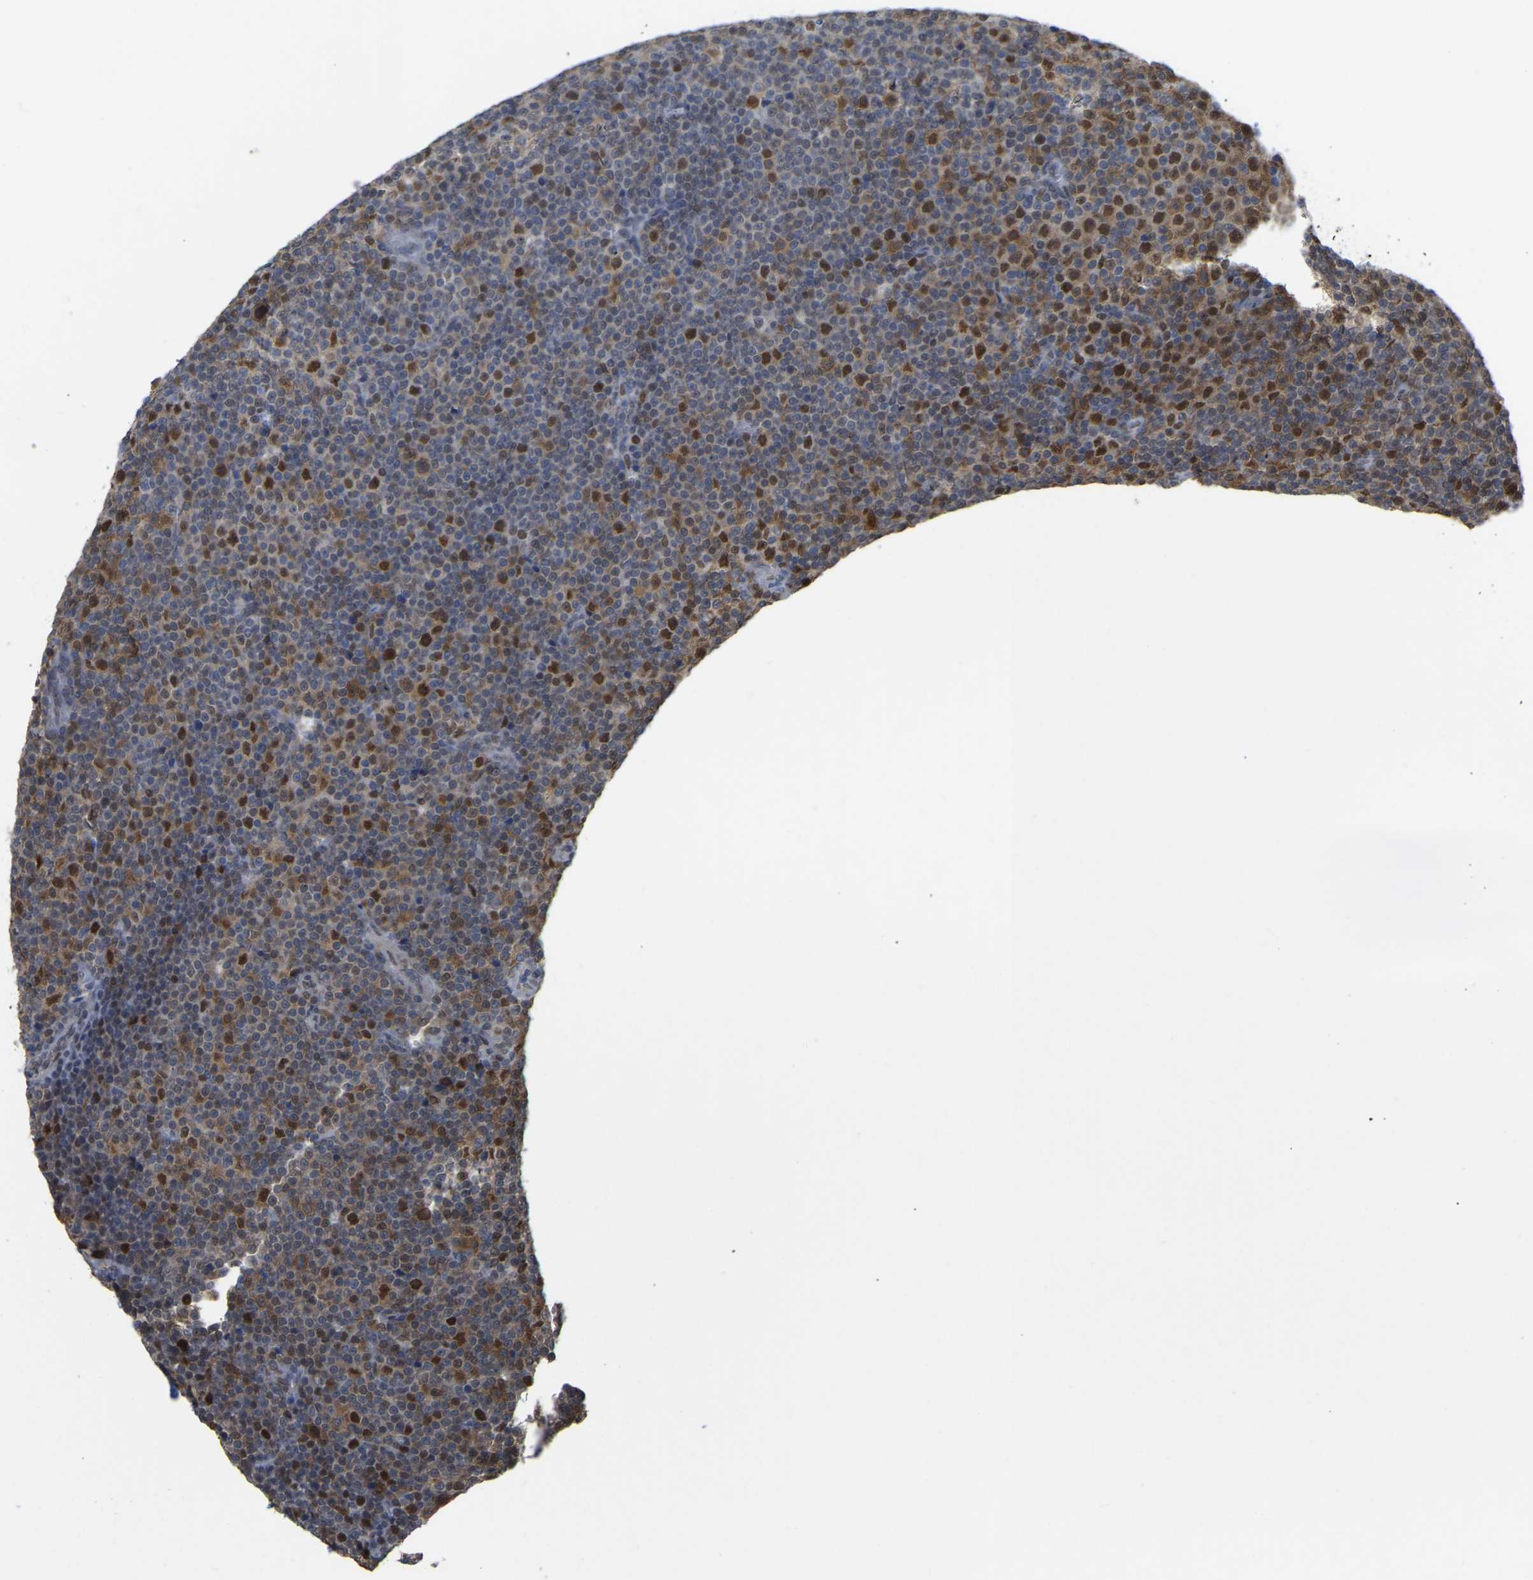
{"staining": {"intensity": "moderate", "quantity": "<25%", "location": "cytoplasmic/membranous,nuclear"}, "tissue": "lymphoma", "cell_type": "Tumor cells", "image_type": "cancer", "snomed": [{"axis": "morphology", "description": "Malignant lymphoma, non-Hodgkin's type, Low grade"}, {"axis": "topography", "description": "Lymph node"}], "caption": "About <25% of tumor cells in human malignant lymphoma, non-Hodgkin's type (low-grade) exhibit moderate cytoplasmic/membranous and nuclear protein staining as visualized by brown immunohistochemical staining.", "gene": "KLRG2", "patient": {"sex": "female", "age": 67}}